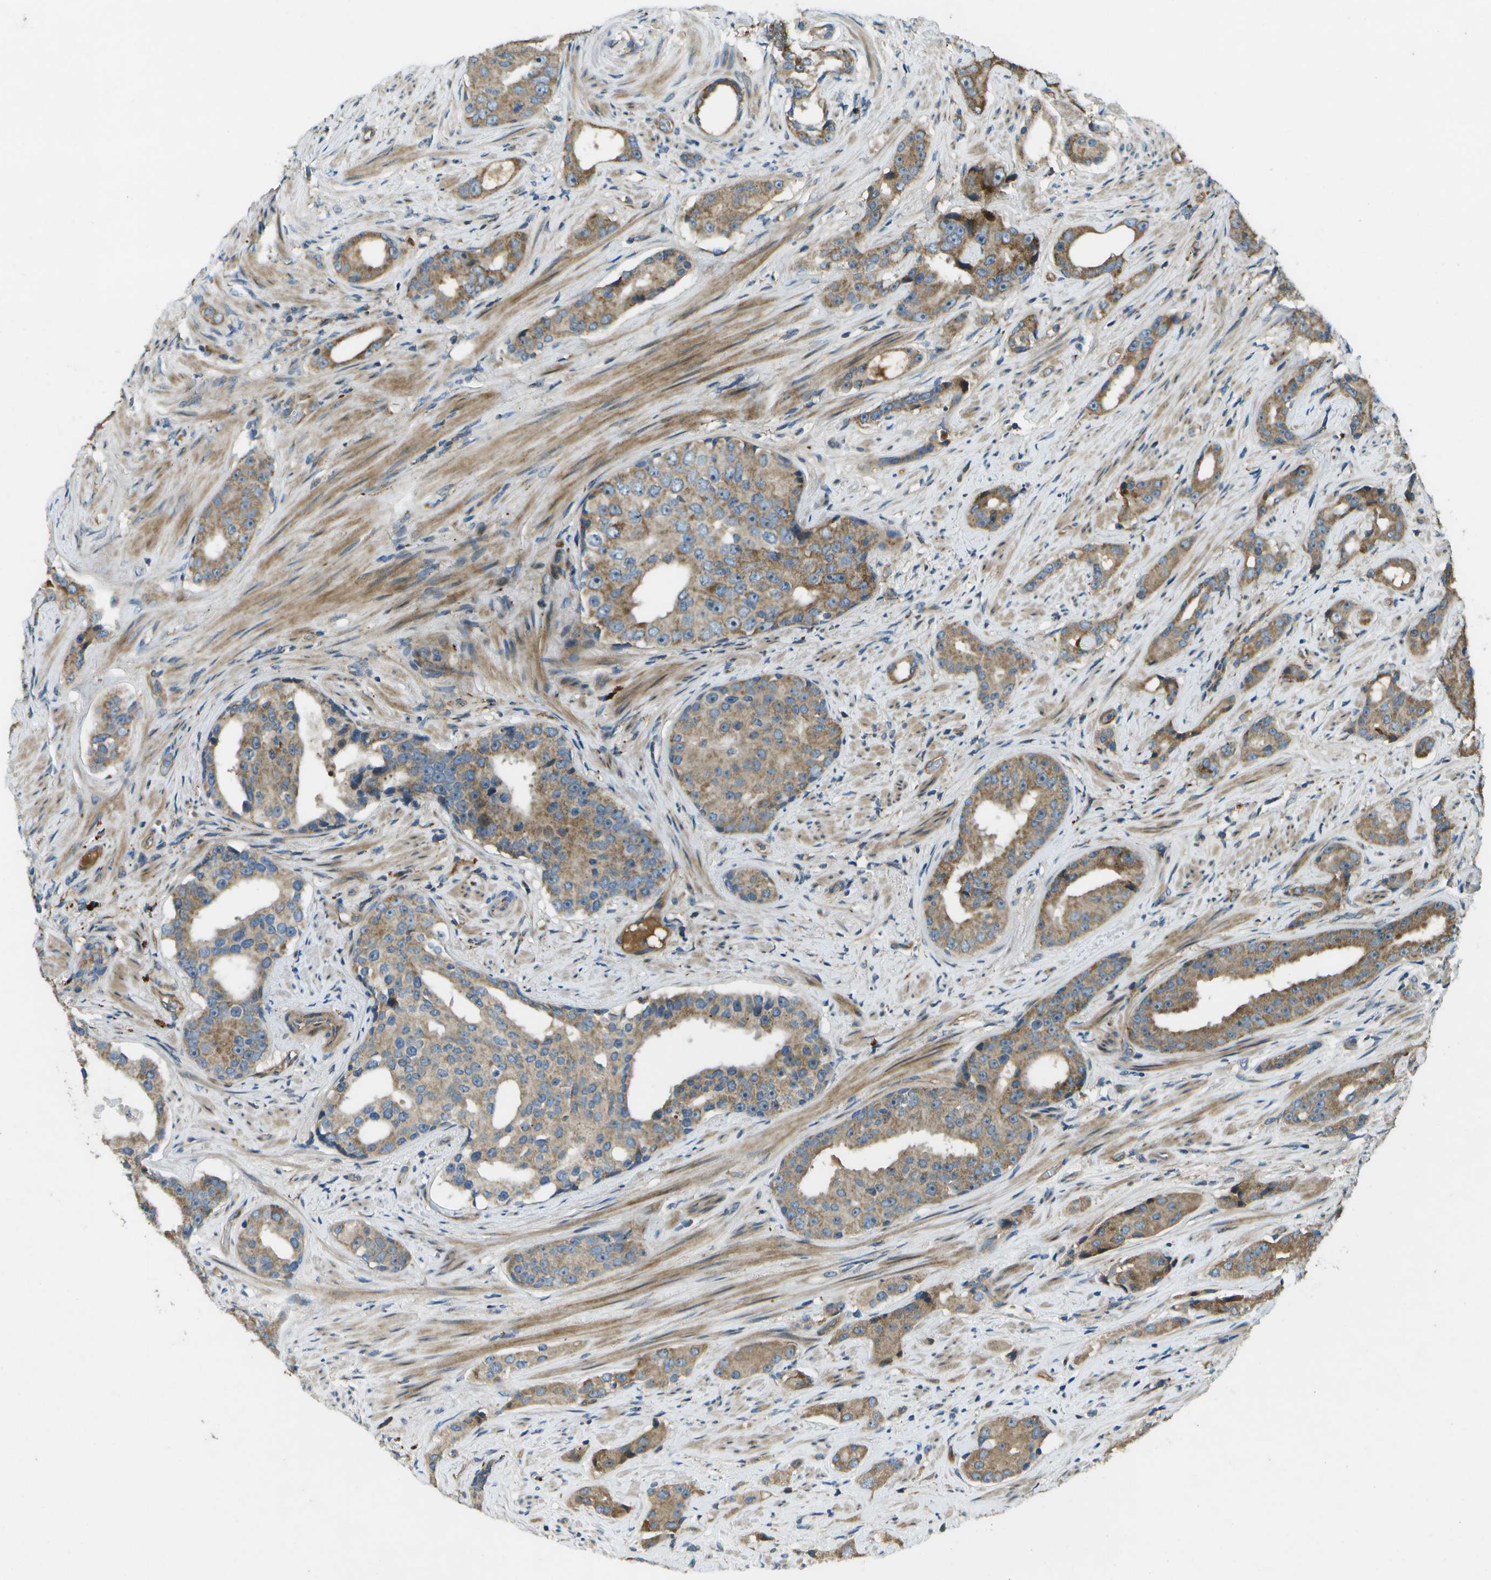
{"staining": {"intensity": "moderate", "quantity": ">75%", "location": "cytoplasmic/membranous"}, "tissue": "prostate cancer", "cell_type": "Tumor cells", "image_type": "cancer", "snomed": [{"axis": "morphology", "description": "Adenocarcinoma, High grade"}, {"axis": "topography", "description": "Prostate"}], "caption": "The histopathology image displays immunohistochemical staining of prostate cancer. There is moderate cytoplasmic/membranous staining is present in approximately >75% of tumor cells.", "gene": "PXYLP1", "patient": {"sex": "male", "age": 71}}